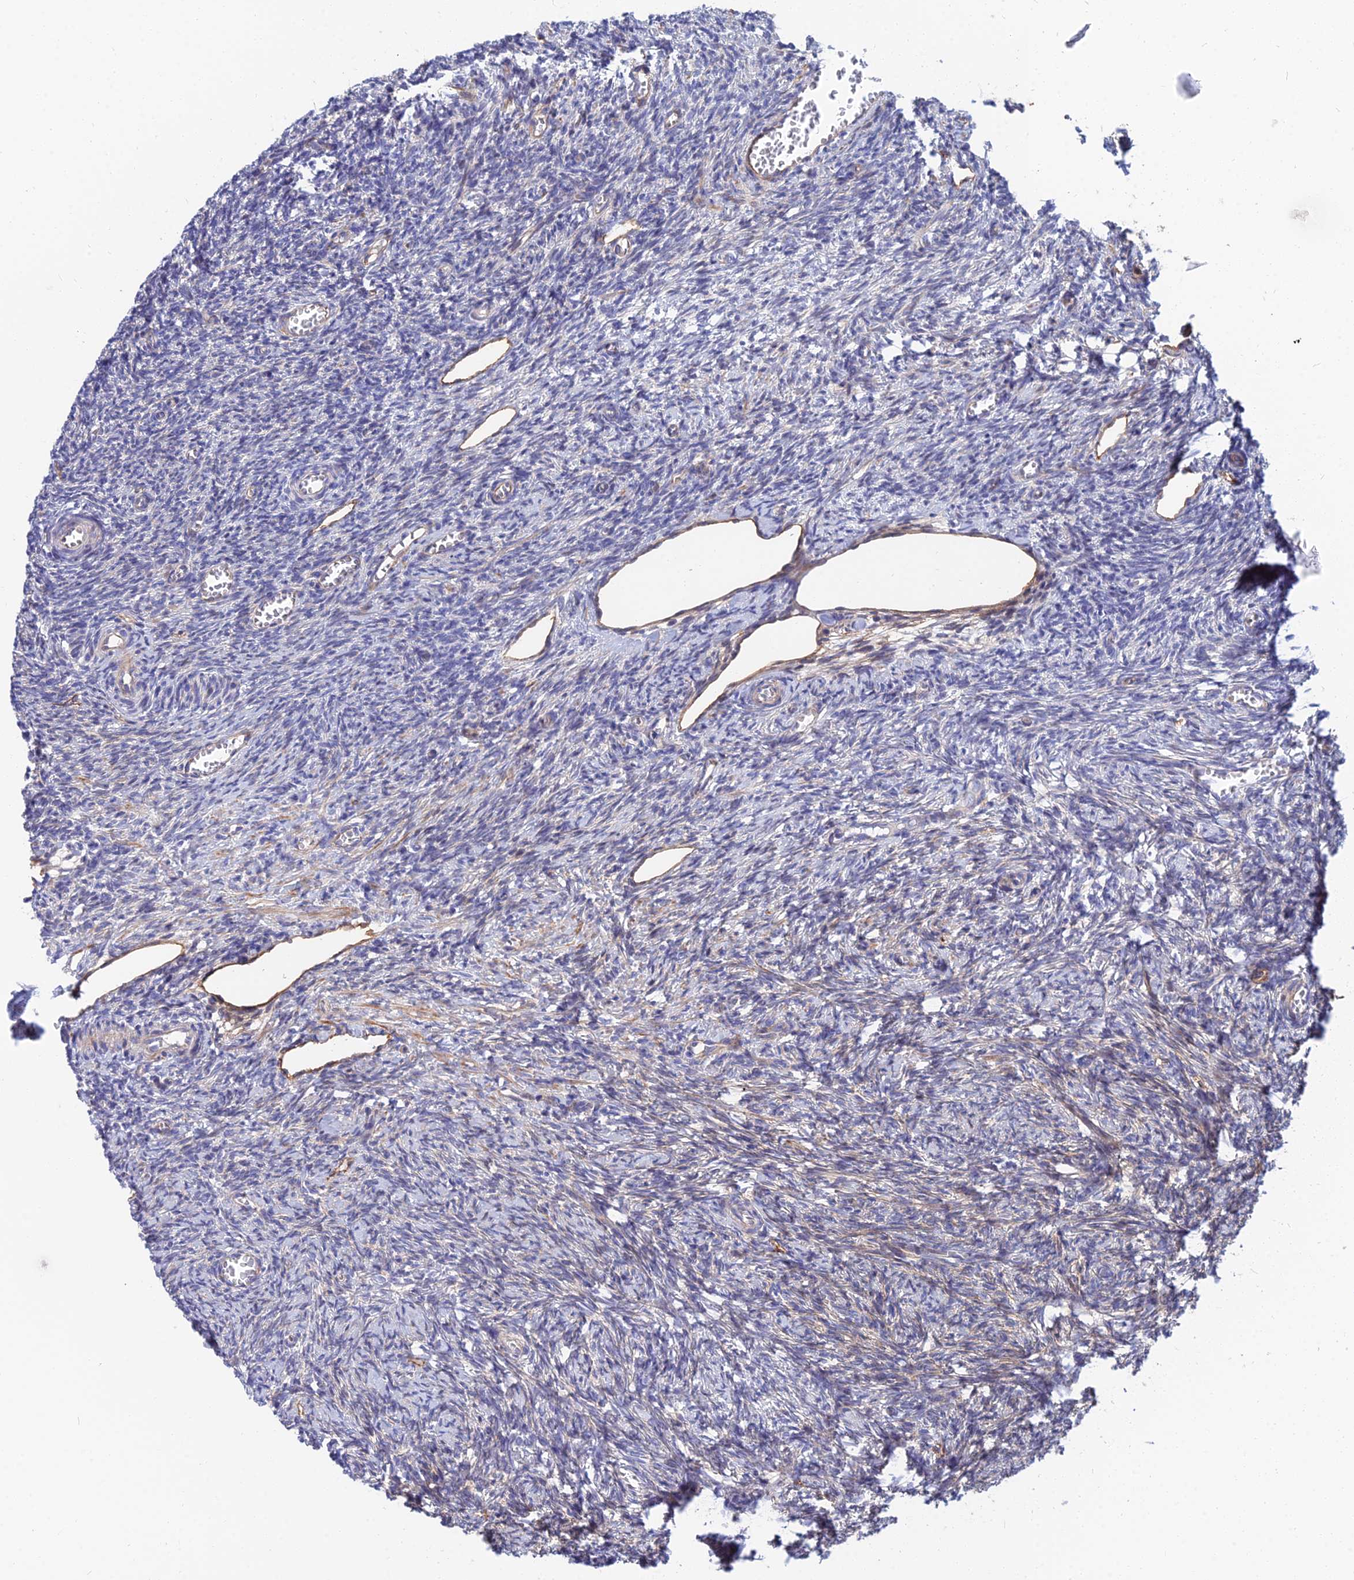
{"staining": {"intensity": "moderate", "quantity": "25%-75%", "location": "cytoplasmic/membranous"}, "tissue": "ovary", "cell_type": "Follicle cells", "image_type": "normal", "snomed": [{"axis": "morphology", "description": "Normal tissue, NOS"}, {"axis": "topography", "description": "Ovary"}], "caption": "Protein expression analysis of unremarkable human ovary reveals moderate cytoplasmic/membranous expression in approximately 25%-75% of follicle cells. Using DAB (3,3'-diaminobenzidine) (brown) and hematoxylin (blue) stains, captured at high magnification using brightfield microscopy.", "gene": "TRIM43B", "patient": {"sex": "female", "age": 27}}